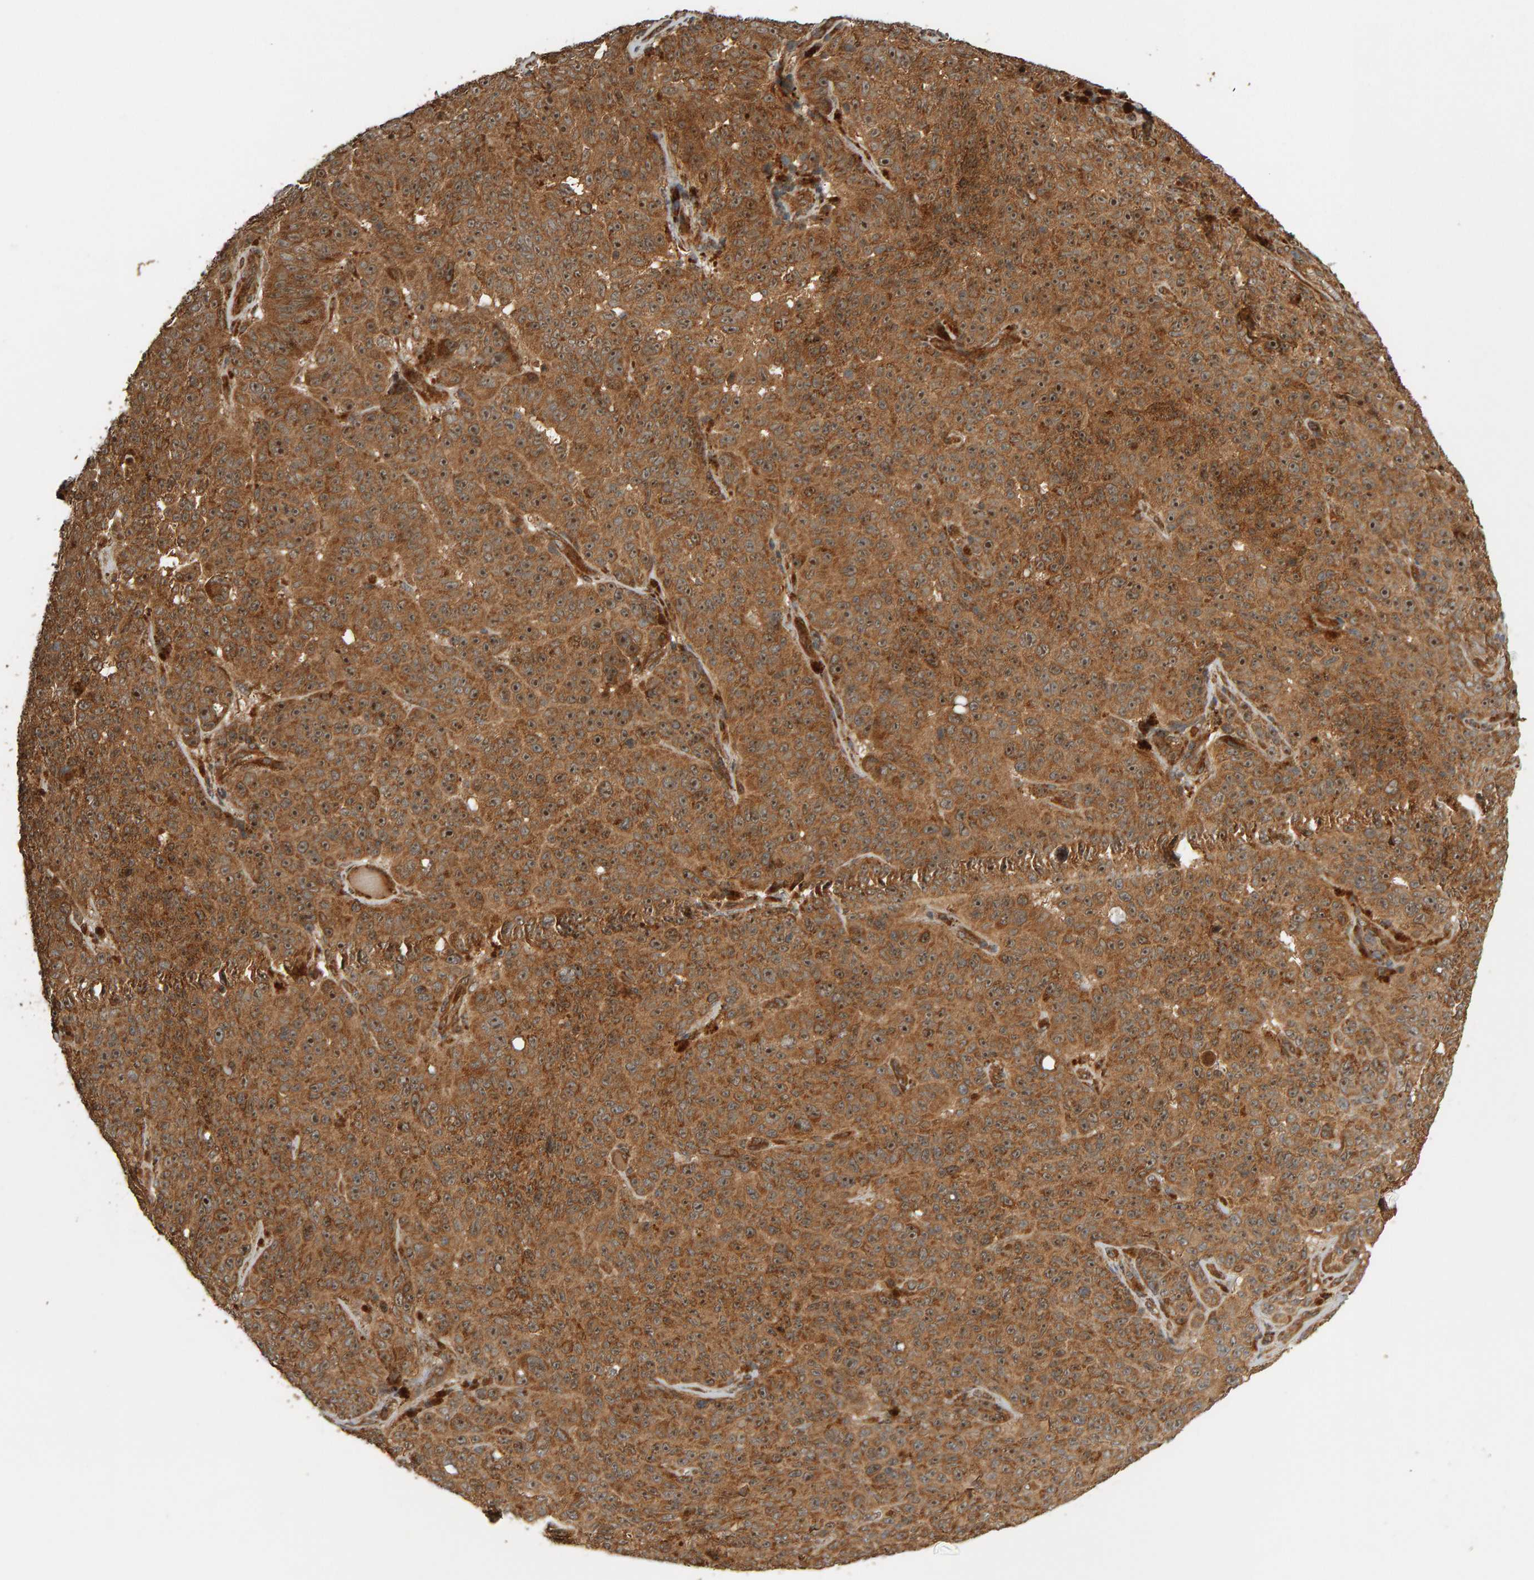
{"staining": {"intensity": "moderate", "quantity": ">75%", "location": "cytoplasmic/membranous,nuclear"}, "tissue": "melanoma", "cell_type": "Tumor cells", "image_type": "cancer", "snomed": [{"axis": "morphology", "description": "Malignant melanoma, NOS"}, {"axis": "topography", "description": "Skin"}], "caption": "The micrograph reveals staining of melanoma, revealing moderate cytoplasmic/membranous and nuclear protein positivity (brown color) within tumor cells.", "gene": "ZFAND1", "patient": {"sex": "female", "age": 82}}